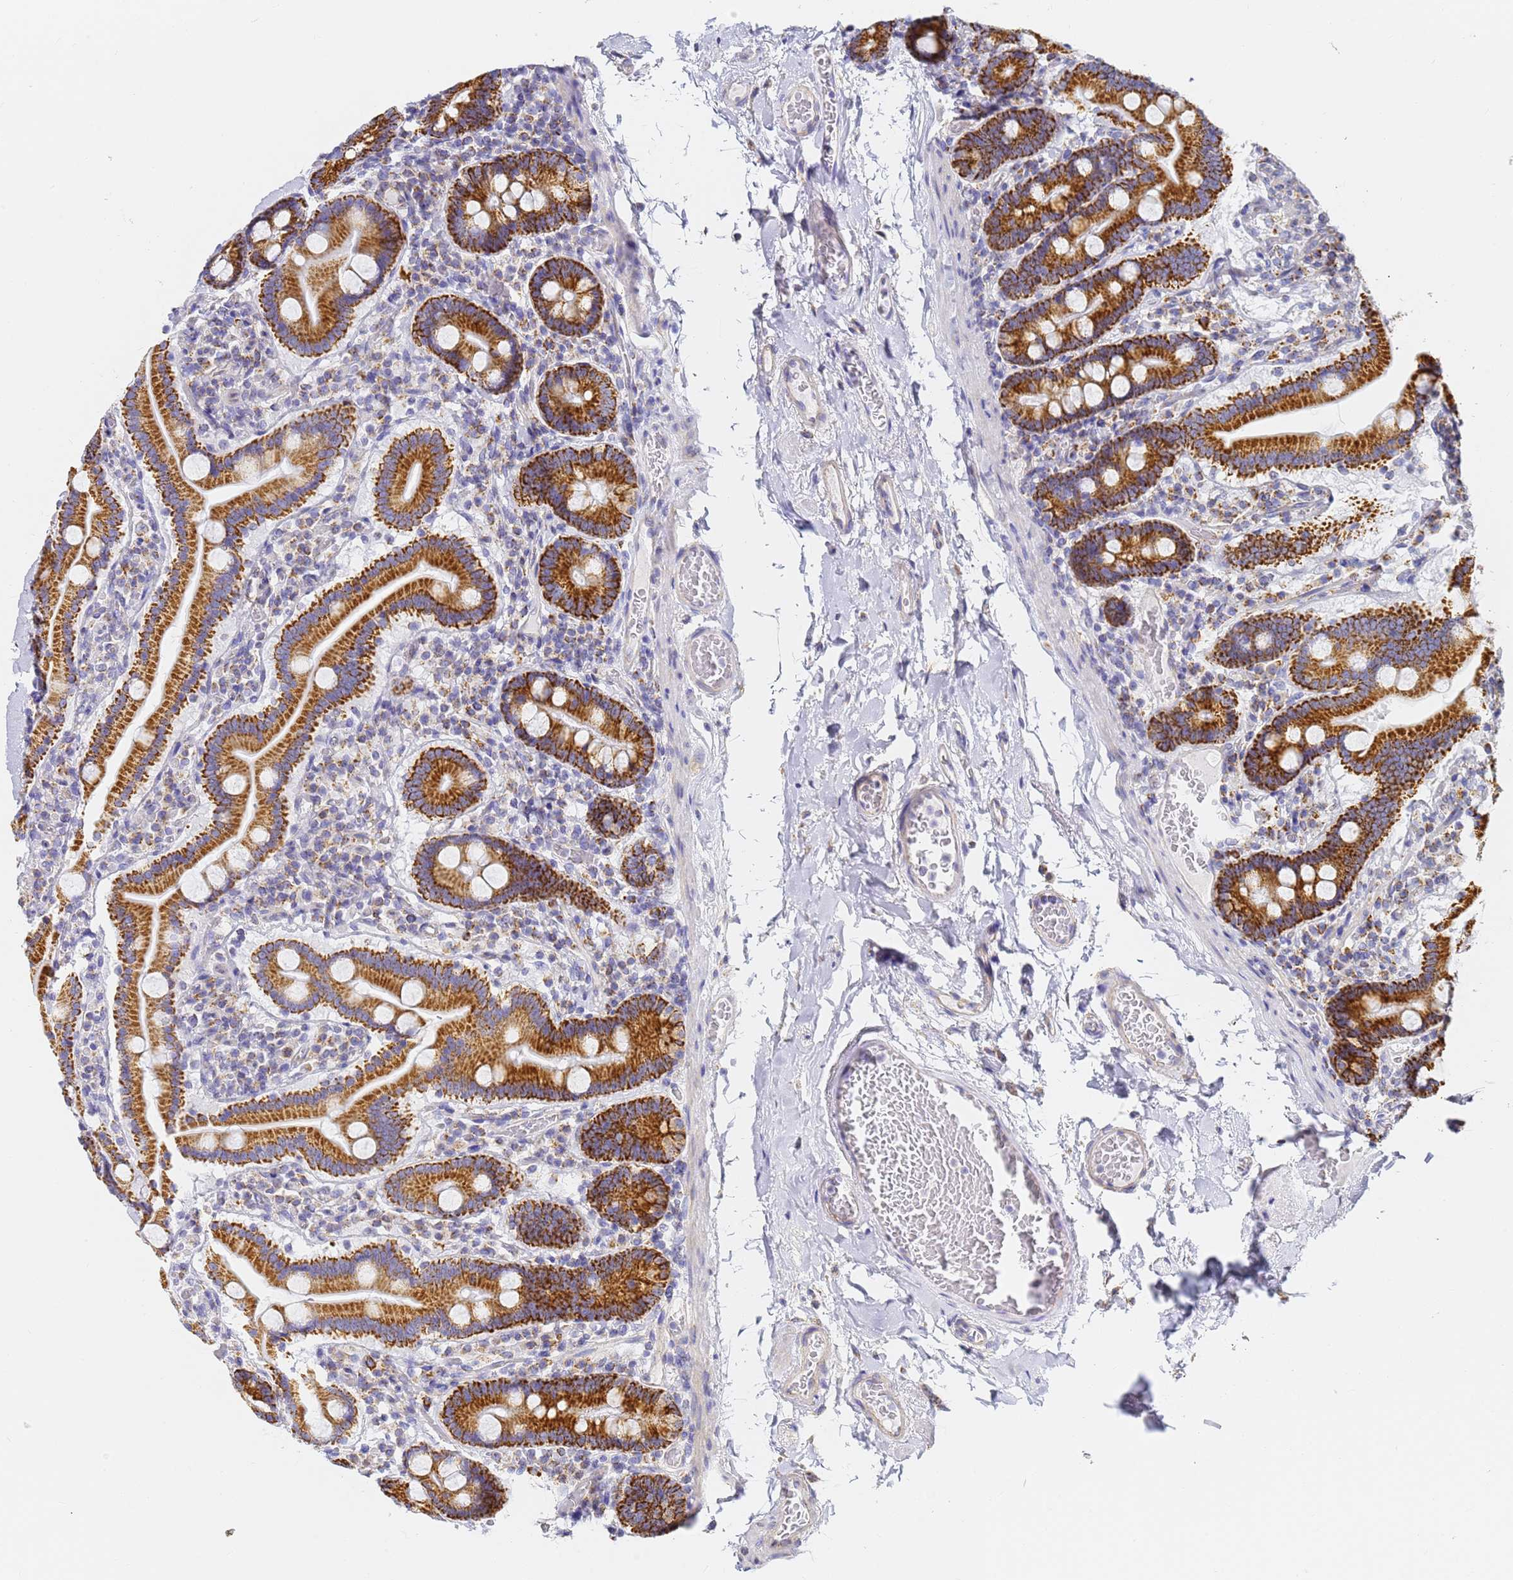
{"staining": {"intensity": "strong", "quantity": ">75%", "location": "cytoplasmic/membranous"}, "tissue": "duodenum", "cell_type": "Glandular cells", "image_type": "normal", "snomed": [{"axis": "morphology", "description": "Normal tissue, NOS"}, {"axis": "topography", "description": "Duodenum"}], "caption": "DAB immunohistochemical staining of benign human duodenum demonstrates strong cytoplasmic/membranous protein positivity in approximately >75% of glandular cells. (Brightfield microscopy of DAB IHC at high magnification).", "gene": "CNIH4", "patient": {"sex": "male", "age": 55}}